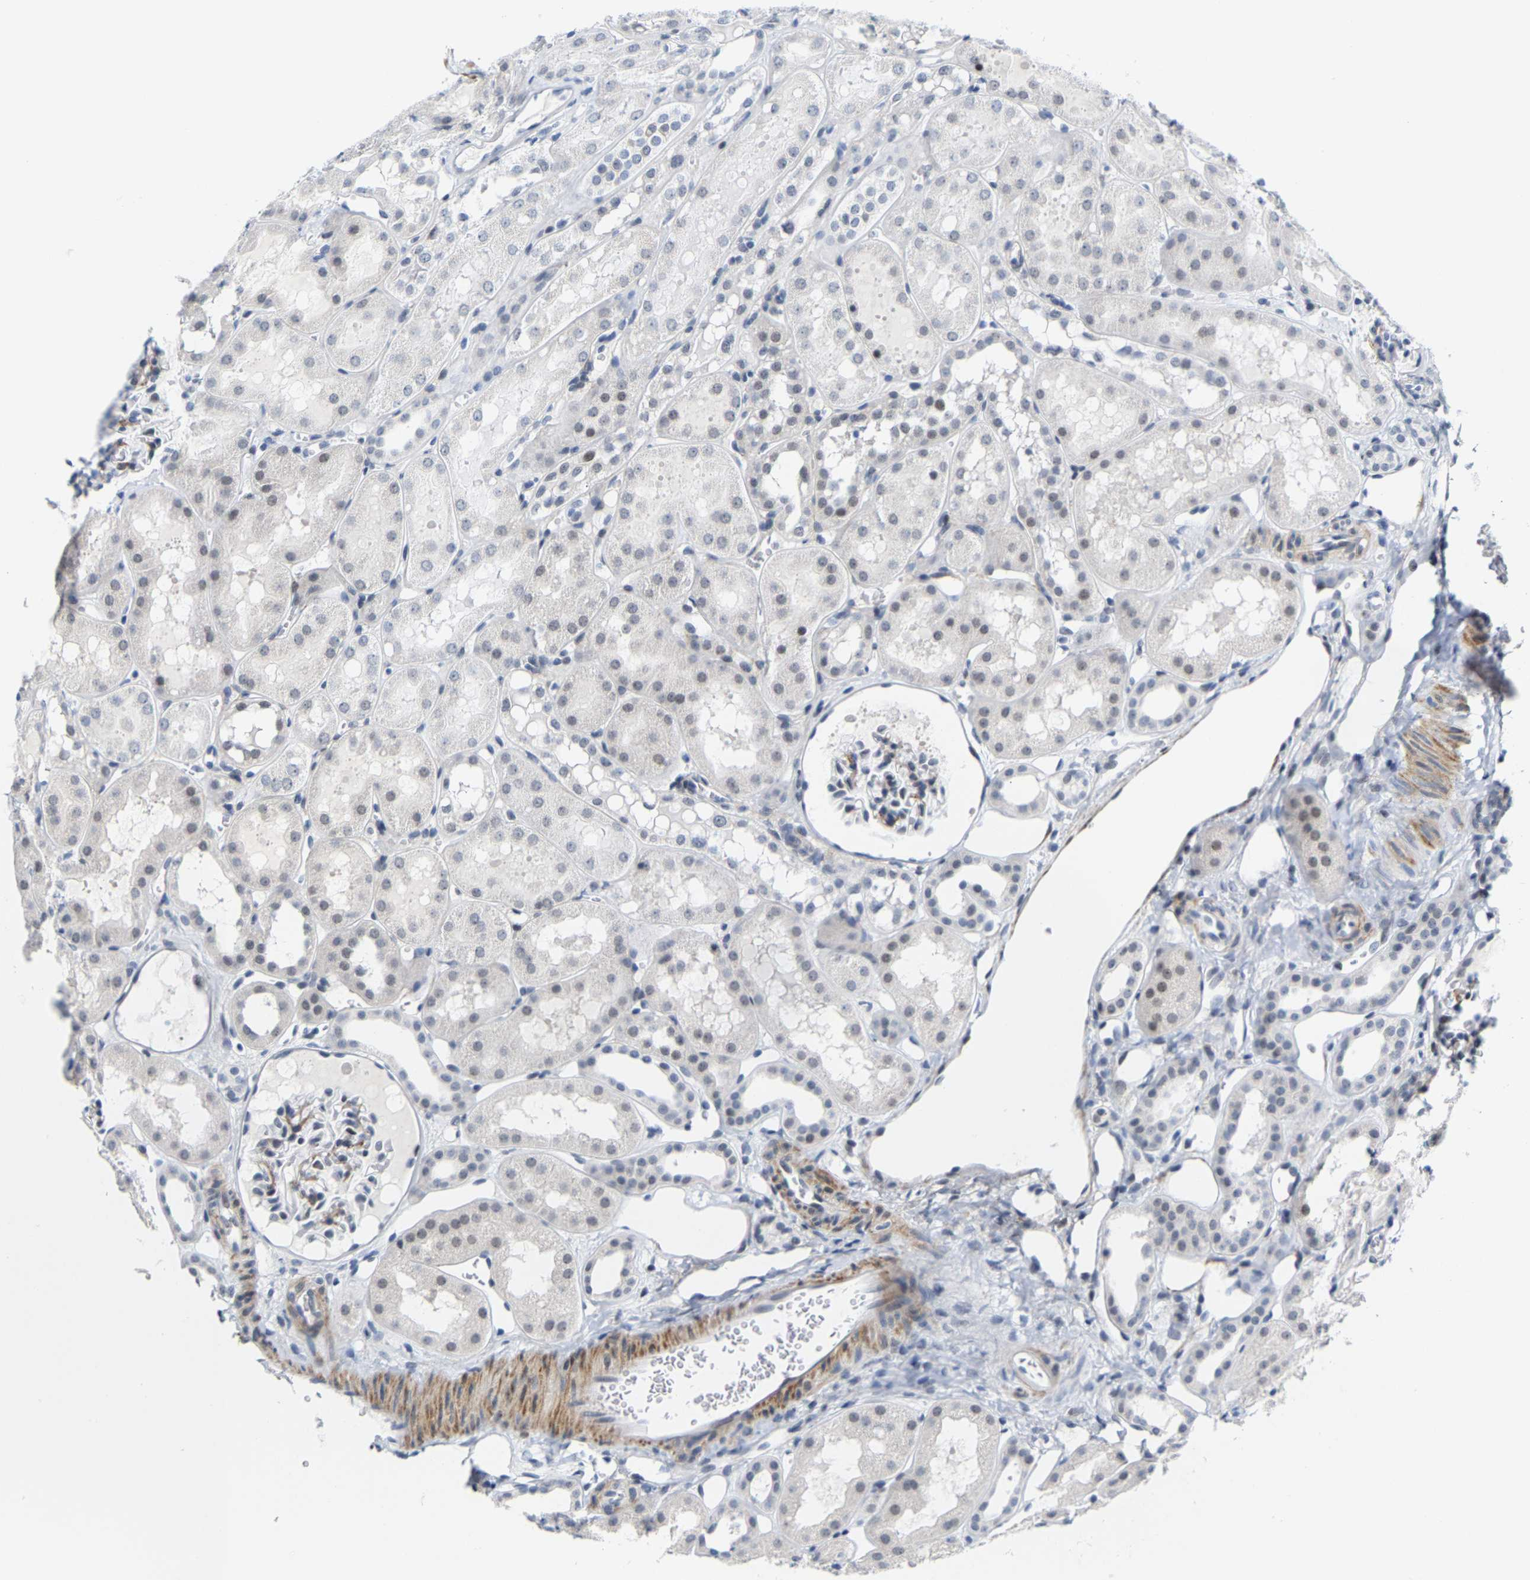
{"staining": {"intensity": "weak", "quantity": "<25%", "location": "cytoplasmic/membranous"}, "tissue": "kidney", "cell_type": "Cells in glomeruli", "image_type": "normal", "snomed": [{"axis": "morphology", "description": "Normal tissue, NOS"}, {"axis": "topography", "description": "Kidney"}, {"axis": "topography", "description": "Urinary bladder"}], "caption": "Photomicrograph shows no protein staining in cells in glomeruli of benign kidney.", "gene": "FAM180A", "patient": {"sex": "male", "age": 16}}